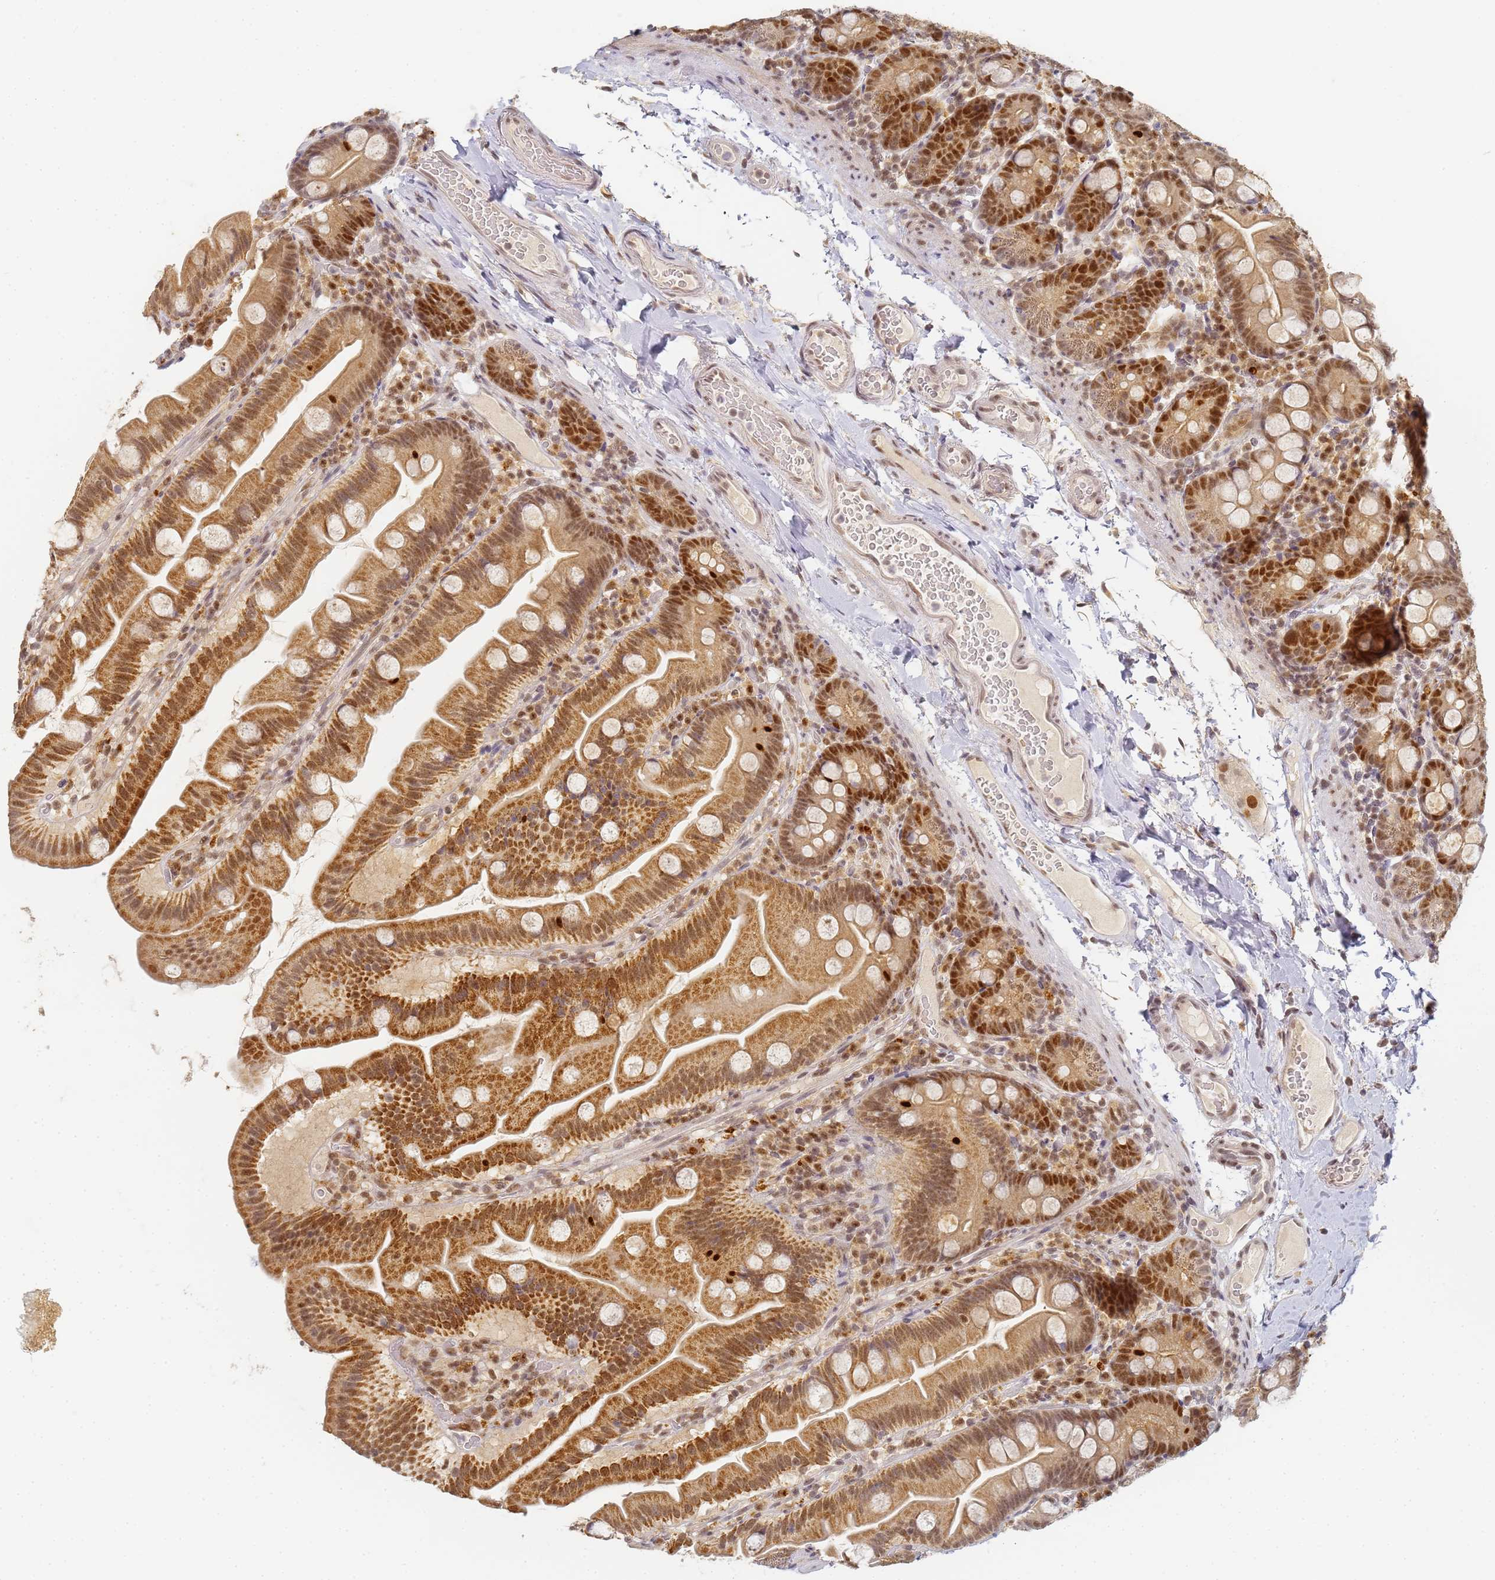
{"staining": {"intensity": "strong", "quantity": "25%-75%", "location": "cytoplasmic/membranous,nuclear"}, "tissue": "small intestine", "cell_type": "Glandular cells", "image_type": "normal", "snomed": [{"axis": "morphology", "description": "Normal tissue, NOS"}, {"axis": "topography", "description": "Small intestine"}], "caption": "Strong cytoplasmic/membranous,nuclear protein expression is identified in approximately 25%-75% of glandular cells in small intestine. (DAB IHC, brown staining for protein, blue staining for nuclei).", "gene": "HMCES", "patient": {"sex": "female", "age": 68}}